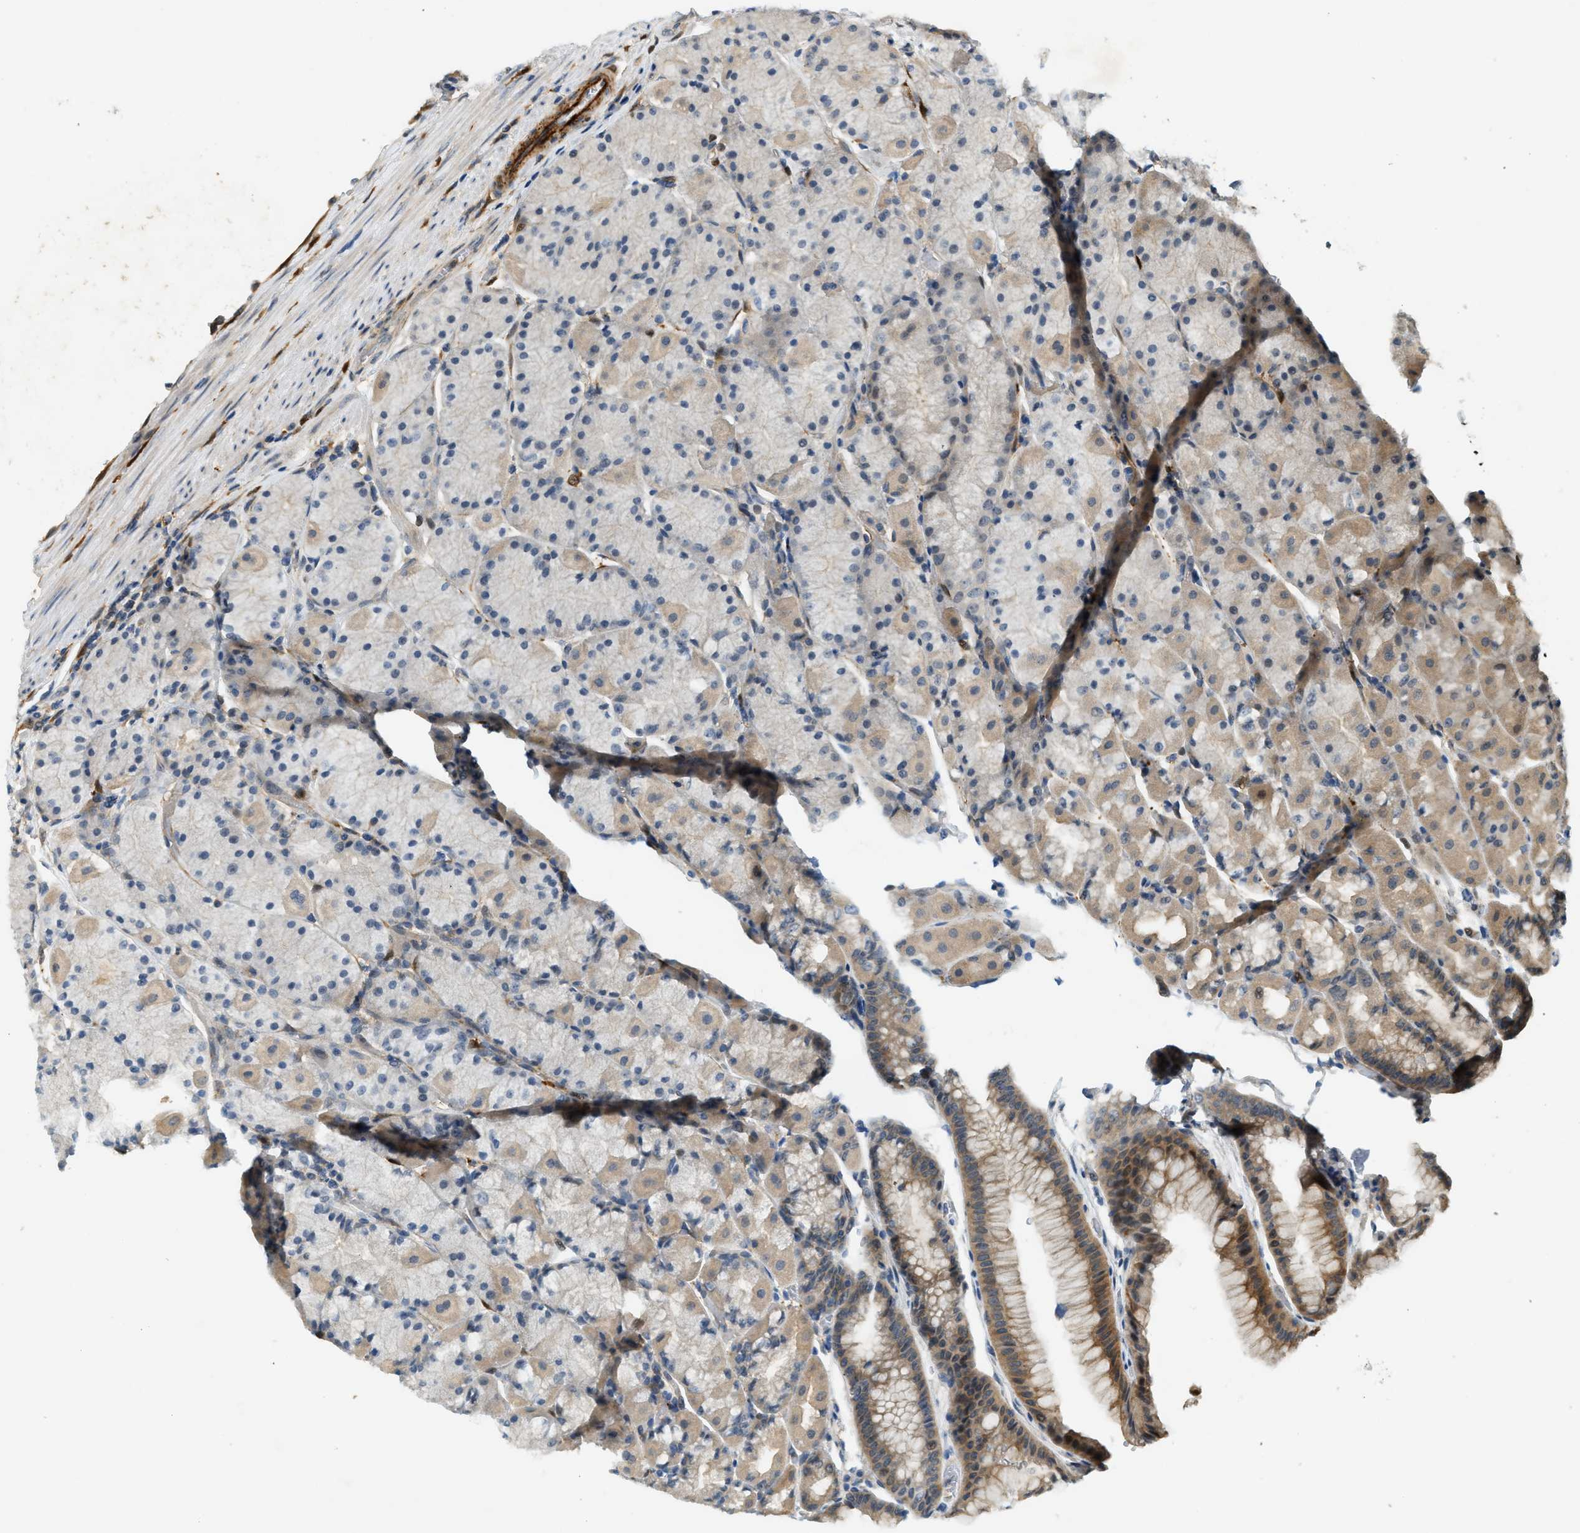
{"staining": {"intensity": "weak", "quantity": "25%-75%", "location": "cytoplasmic/membranous"}, "tissue": "stomach", "cell_type": "Glandular cells", "image_type": "normal", "snomed": [{"axis": "morphology", "description": "Normal tissue, NOS"}, {"axis": "morphology", "description": "Carcinoid, malignant, NOS"}, {"axis": "topography", "description": "Stomach, upper"}], "caption": "Immunohistochemistry (IHC) (DAB) staining of unremarkable stomach demonstrates weak cytoplasmic/membranous protein staining in approximately 25%-75% of glandular cells. The protein is shown in brown color, while the nuclei are stained blue.", "gene": "PDCL3", "patient": {"sex": "male", "age": 39}}